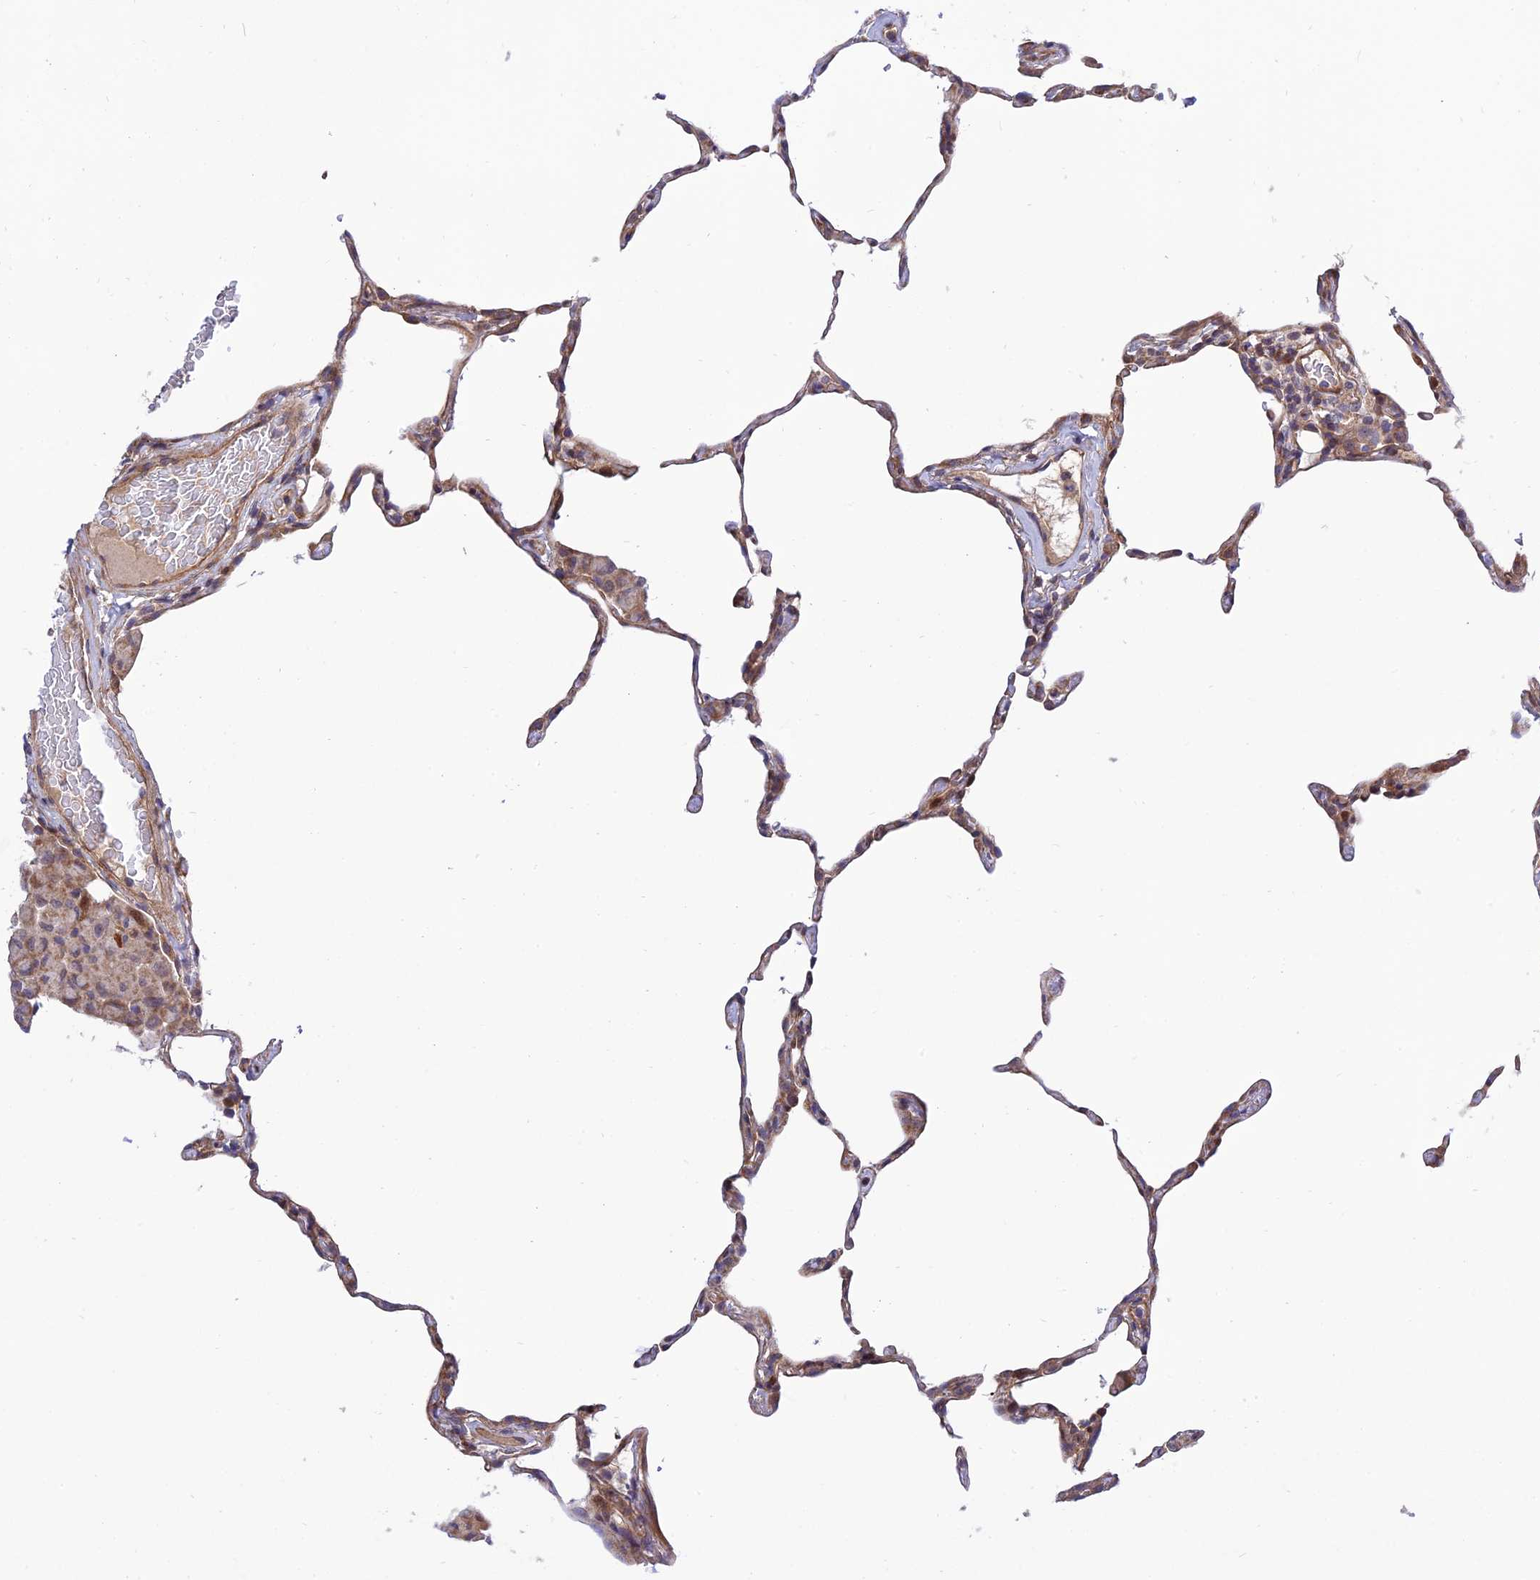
{"staining": {"intensity": "weak", "quantity": "25%-75%", "location": "cytoplasmic/membranous"}, "tissue": "lung", "cell_type": "Alveolar cells", "image_type": "normal", "snomed": [{"axis": "morphology", "description": "Normal tissue, NOS"}, {"axis": "topography", "description": "Lung"}], "caption": "Brown immunohistochemical staining in normal human lung shows weak cytoplasmic/membranous staining in about 25%-75% of alveolar cells.", "gene": "PLEKHG2", "patient": {"sex": "female", "age": 57}}